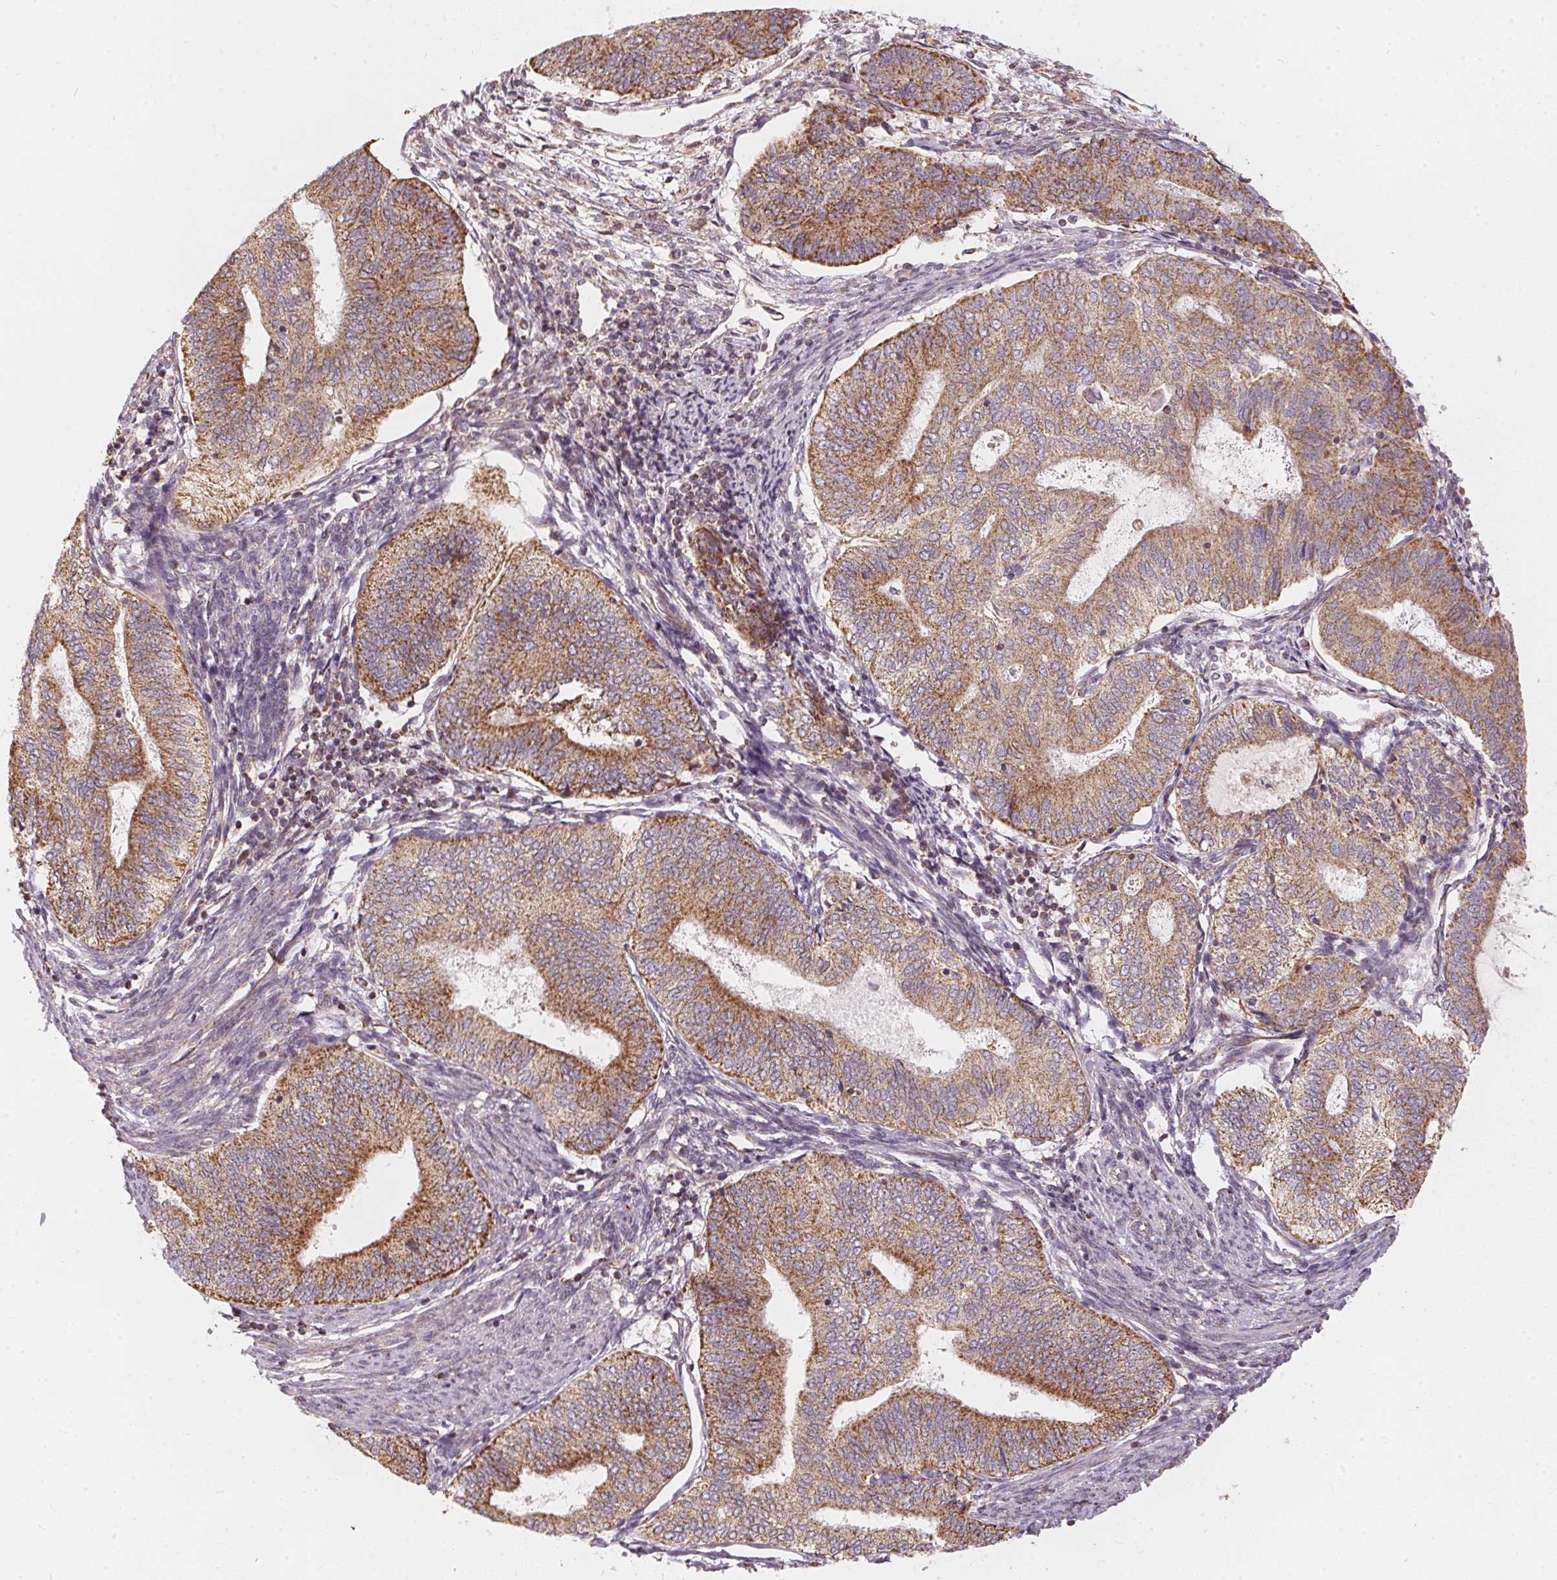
{"staining": {"intensity": "moderate", "quantity": ">75%", "location": "cytoplasmic/membranous"}, "tissue": "endometrial cancer", "cell_type": "Tumor cells", "image_type": "cancer", "snomed": [{"axis": "morphology", "description": "Adenocarcinoma, NOS"}, {"axis": "topography", "description": "Endometrium"}], "caption": "A photomicrograph showing moderate cytoplasmic/membranous staining in about >75% of tumor cells in endometrial cancer, as visualized by brown immunohistochemical staining.", "gene": "MATCAP1", "patient": {"sex": "female", "age": 65}}